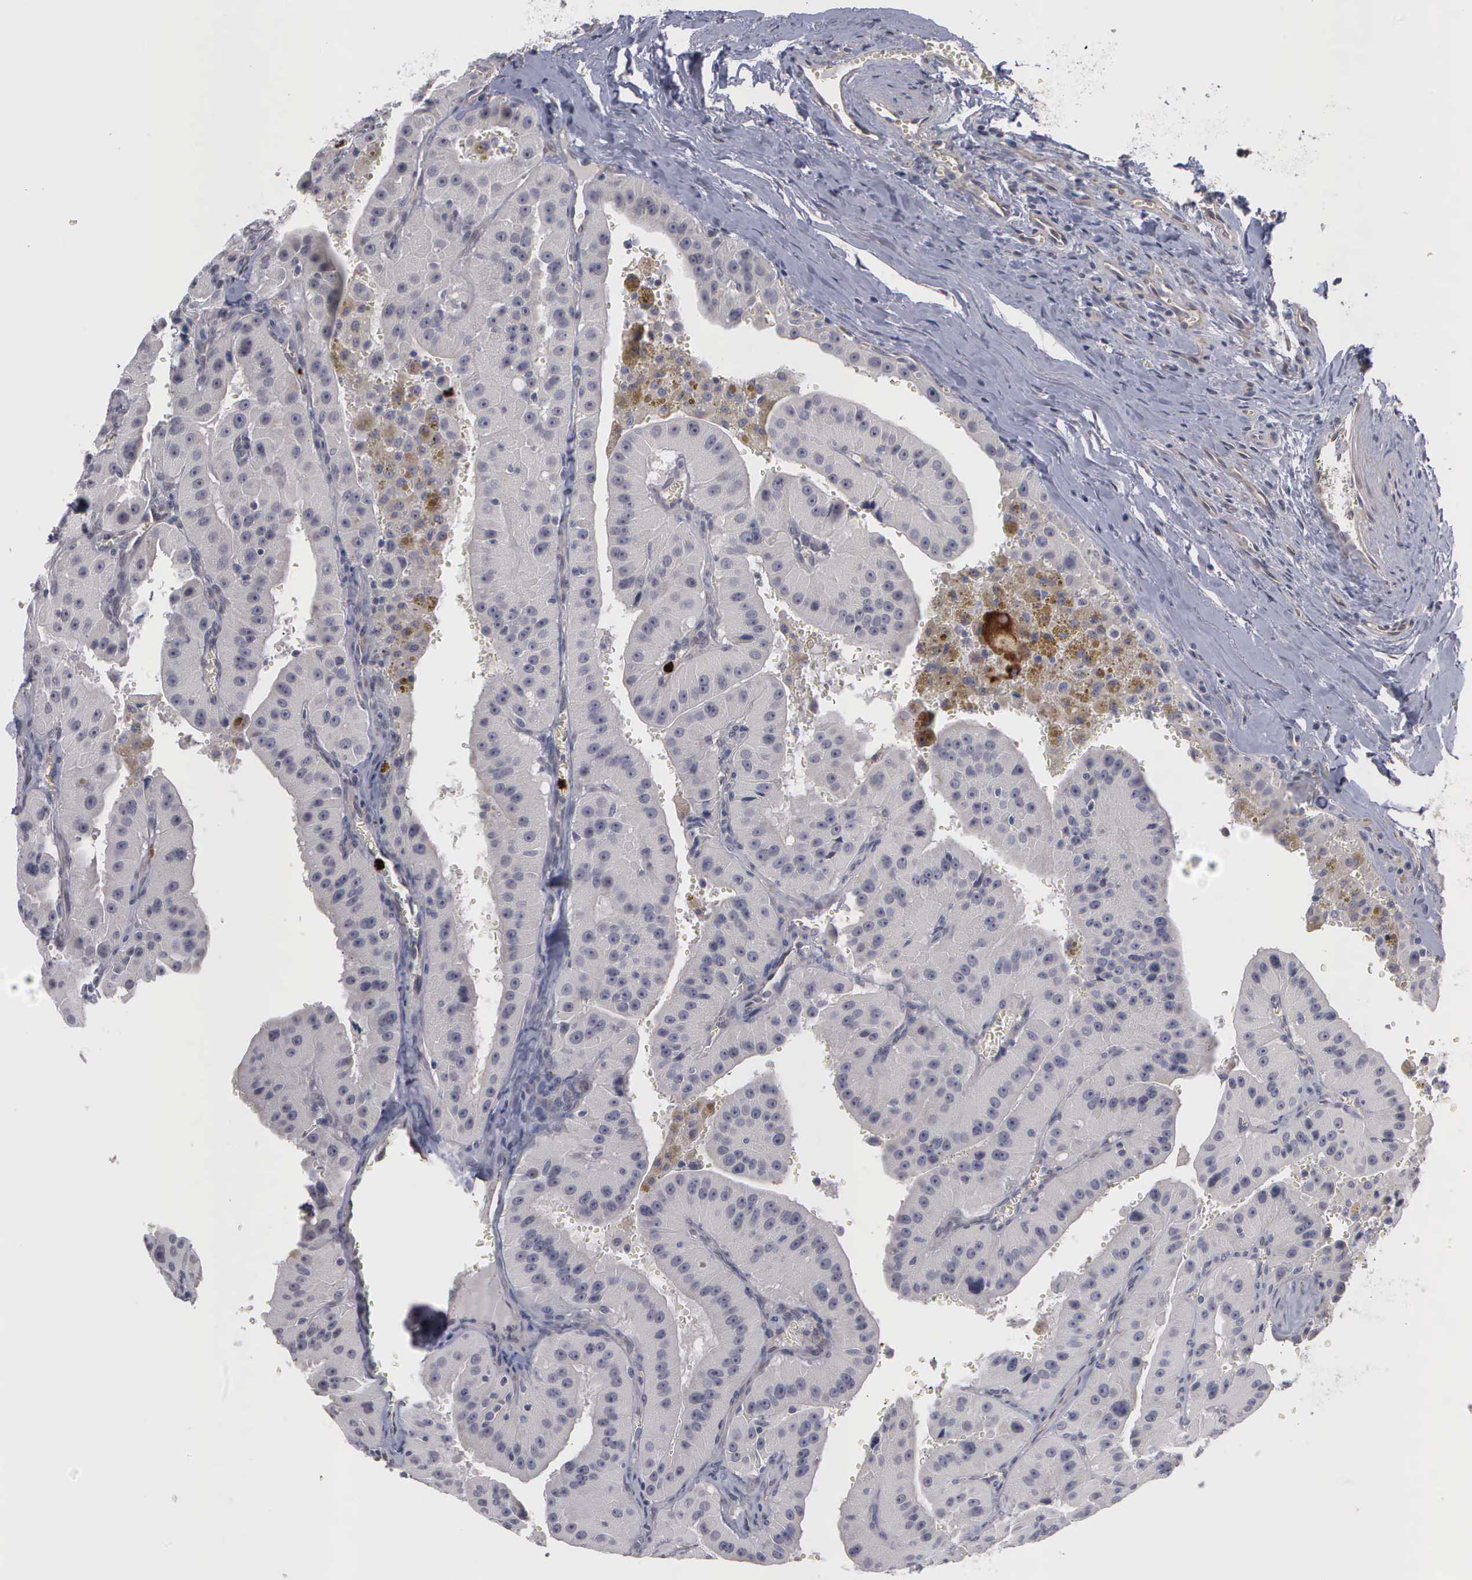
{"staining": {"intensity": "negative", "quantity": "none", "location": "none"}, "tissue": "thyroid cancer", "cell_type": "Tumor cells", "image_type": "cancer", "snomed": [{"axis": "morphology", "description": "Carcinoma, NOS"}, {"axis": "topography", "description": "Thyroid gland"}], "caption": "This micrograph is of thyroid carcinoma stained with immunohistochemistry (IHC) to label a protein in brown with the nuclei are counter-stained blue. There is no staining in tumor cells.", "gene": "MMP9", "patient": {"sex": "male", "age": 76}}